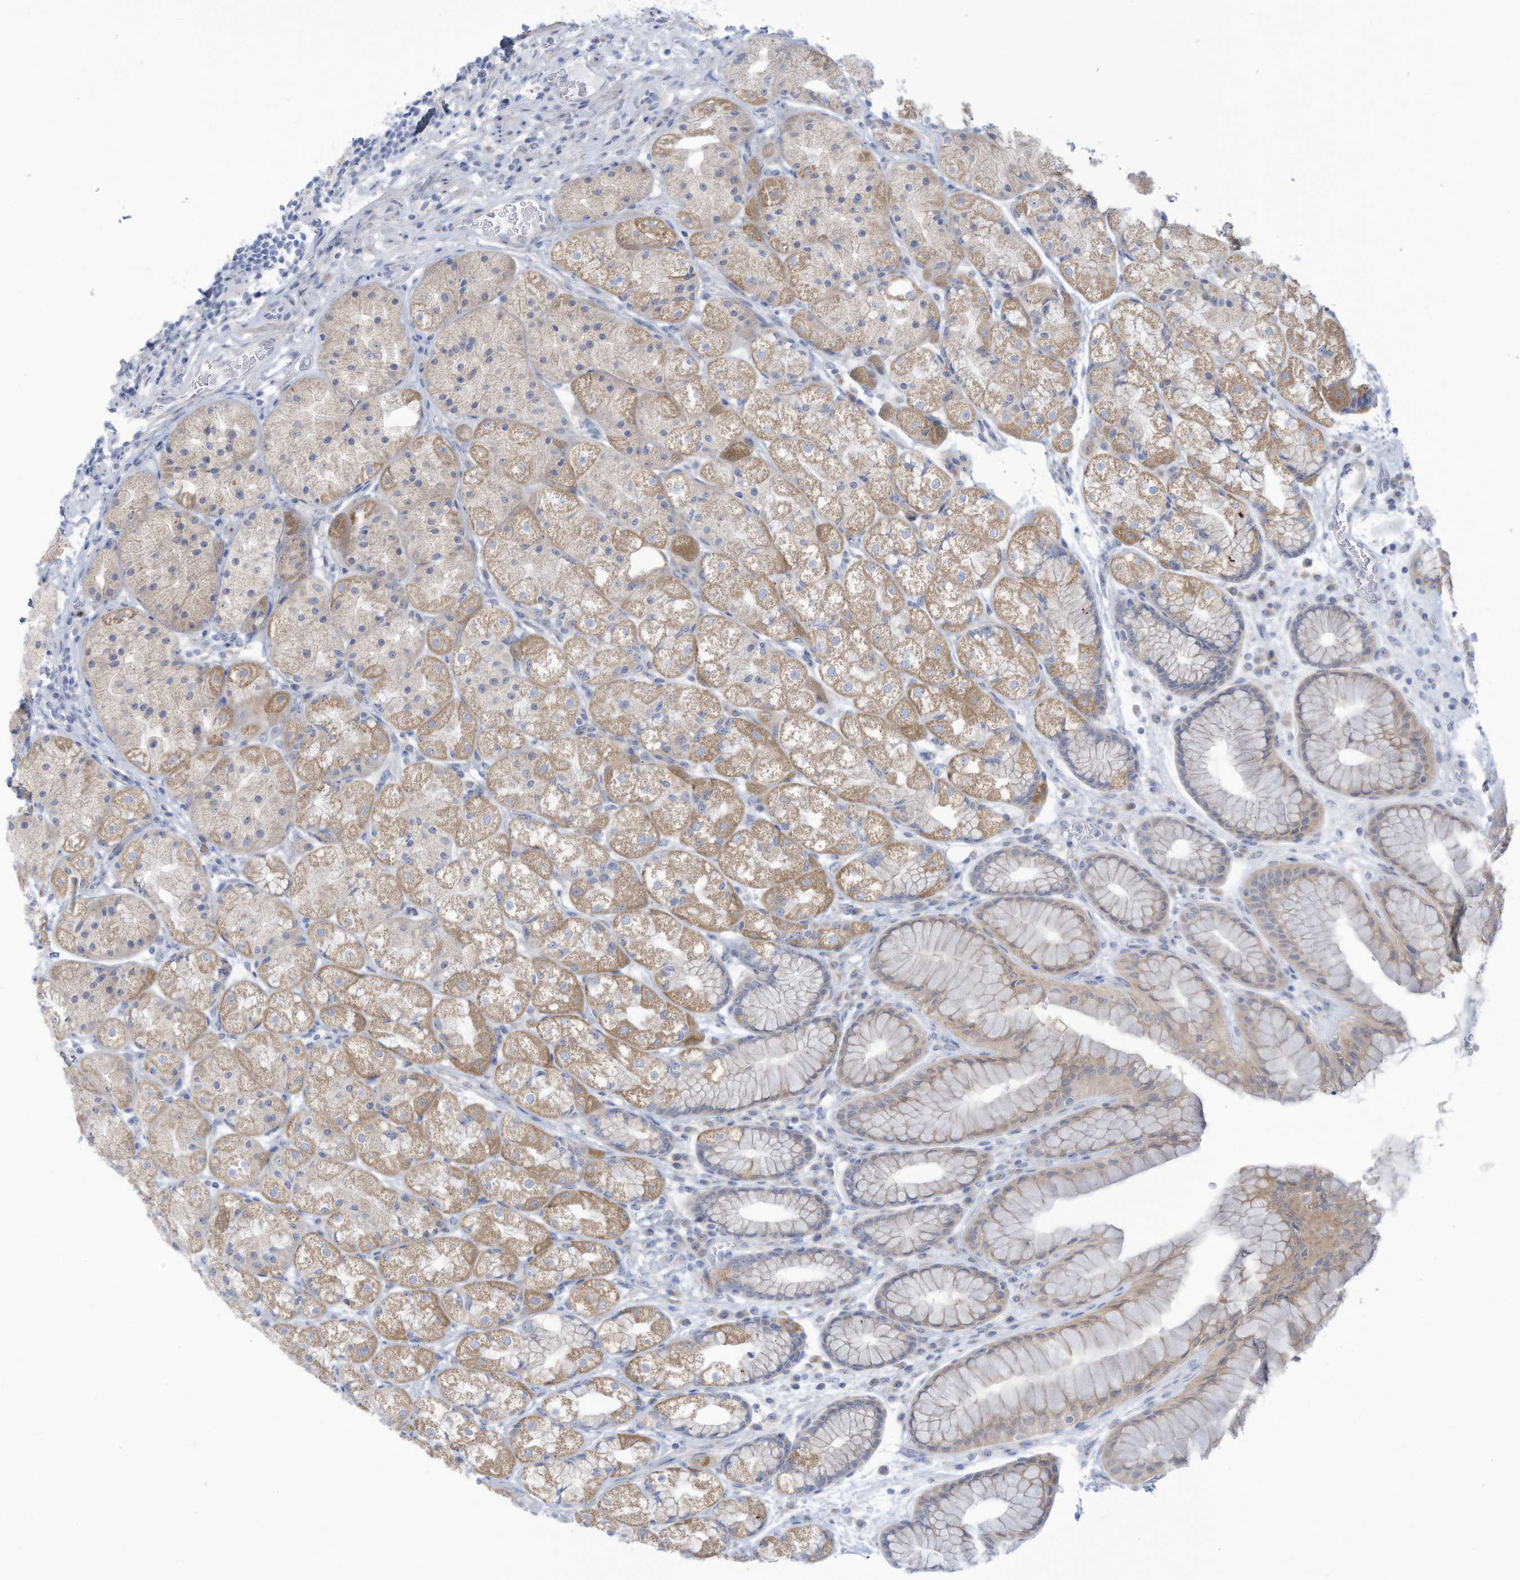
{"staining": {"intensity": "moderate", "quantity": ">75%", "location": "cytoplasmic/membranous"}, "tissue": "stomach", "cell_type": "Glandular cells", "image_type": "normal", "snomed": [{"axis": "morphology", "description": "Normal tissue, NOS"}, {"axis": "topography", "description": "Stomach"}], "caption": "A micrograph of stomach stained for a protein reveals moderate cytoplasmic/membranous brown staining in glandular cells.", "gene": "TRMT2B", "patient": {"sex": "male", "age": 57}}